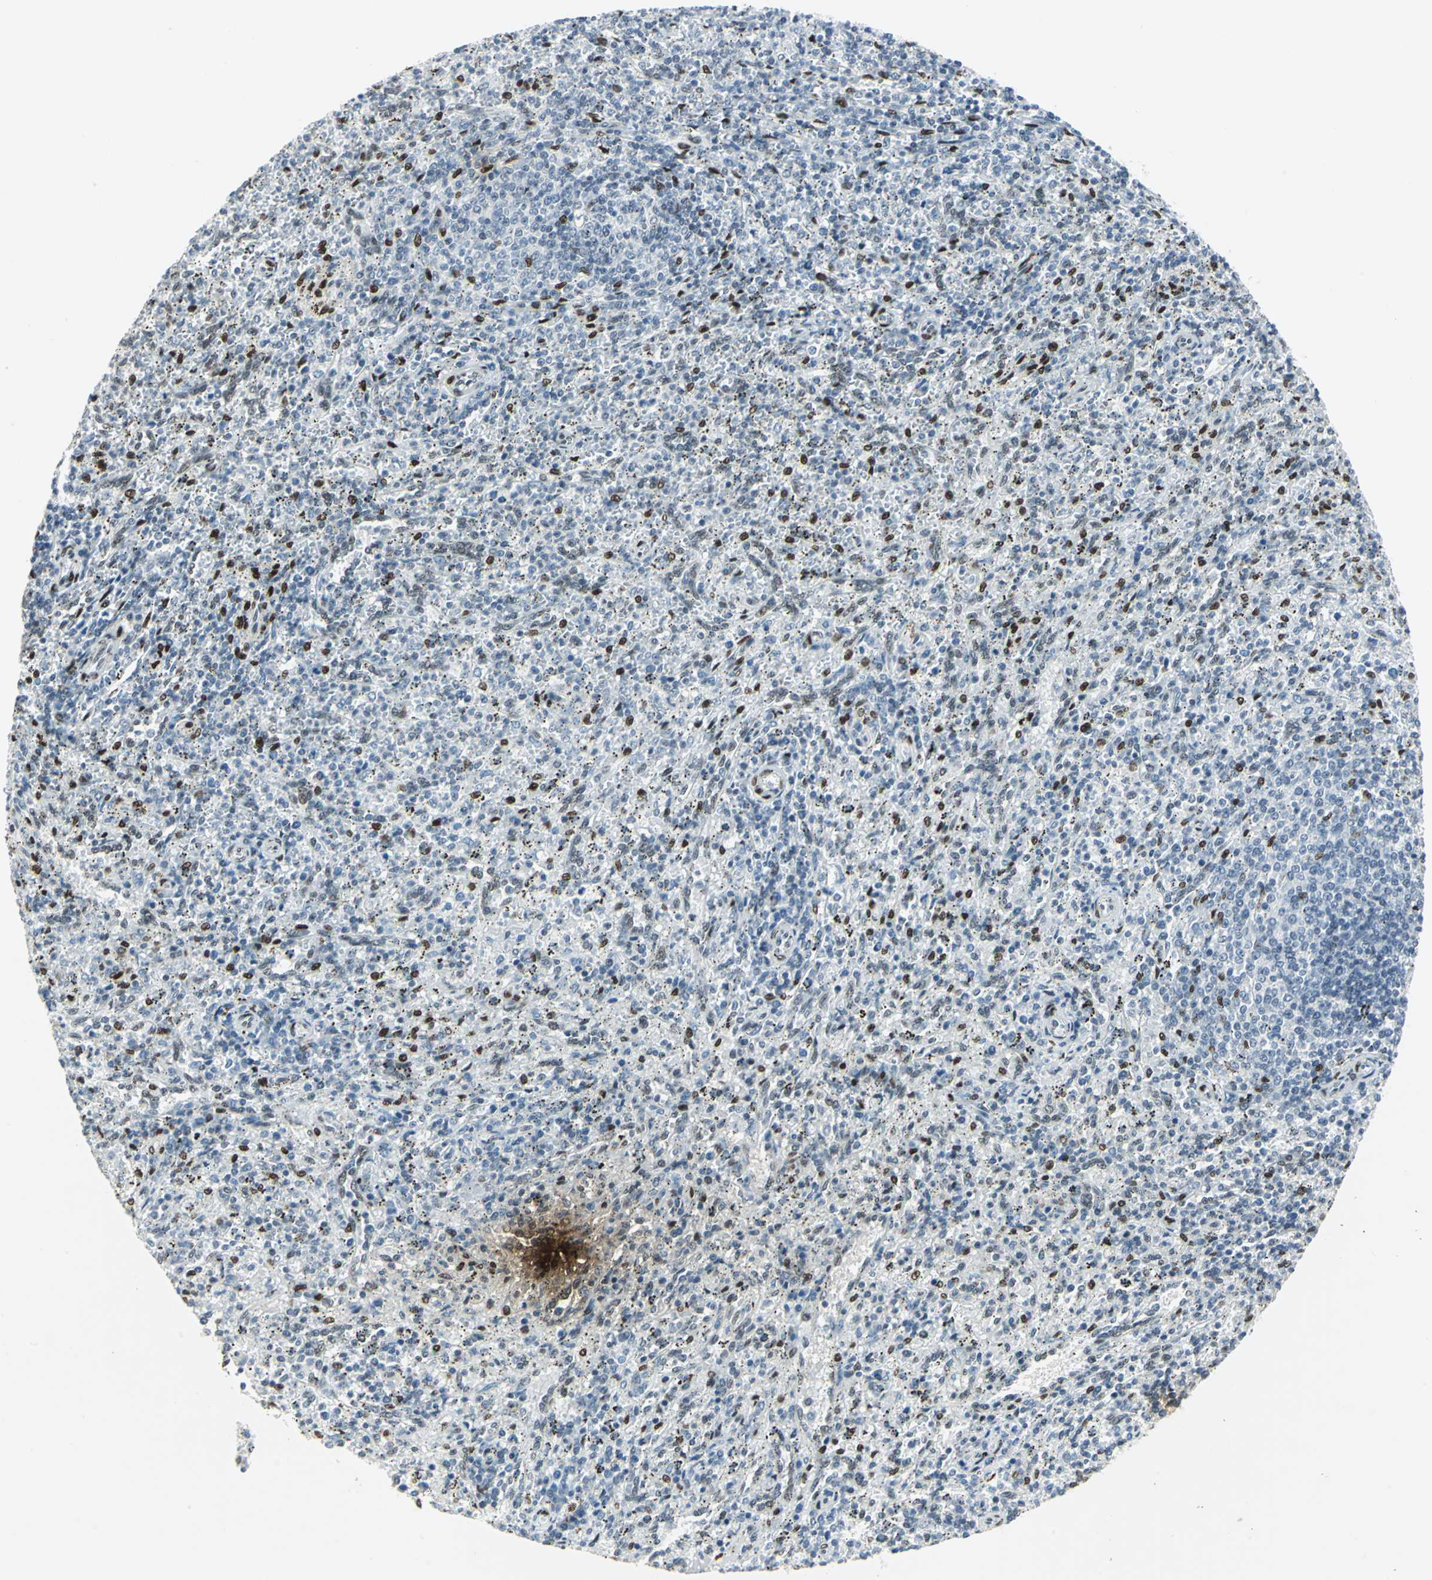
{"staining": {"intensity": "strong", "quantity": "<25%", "location": "nuclear"}, "tissue": "spleen", "cell_type": "Cells in red pulp", "image_type": "normal", "snomed": [{"axis": "morphology", "description": "Normal tissue, NOS"}, {"axis": "topography", "description": "Spleen"}], "caption": "A brown stain highlights strong nuclear positivity of a protein in cells in red pulp of benign spleen. Nuclei are stained in blue.", "gene": "MEIS2", "patient": {"sex": "female", "age": 10}}